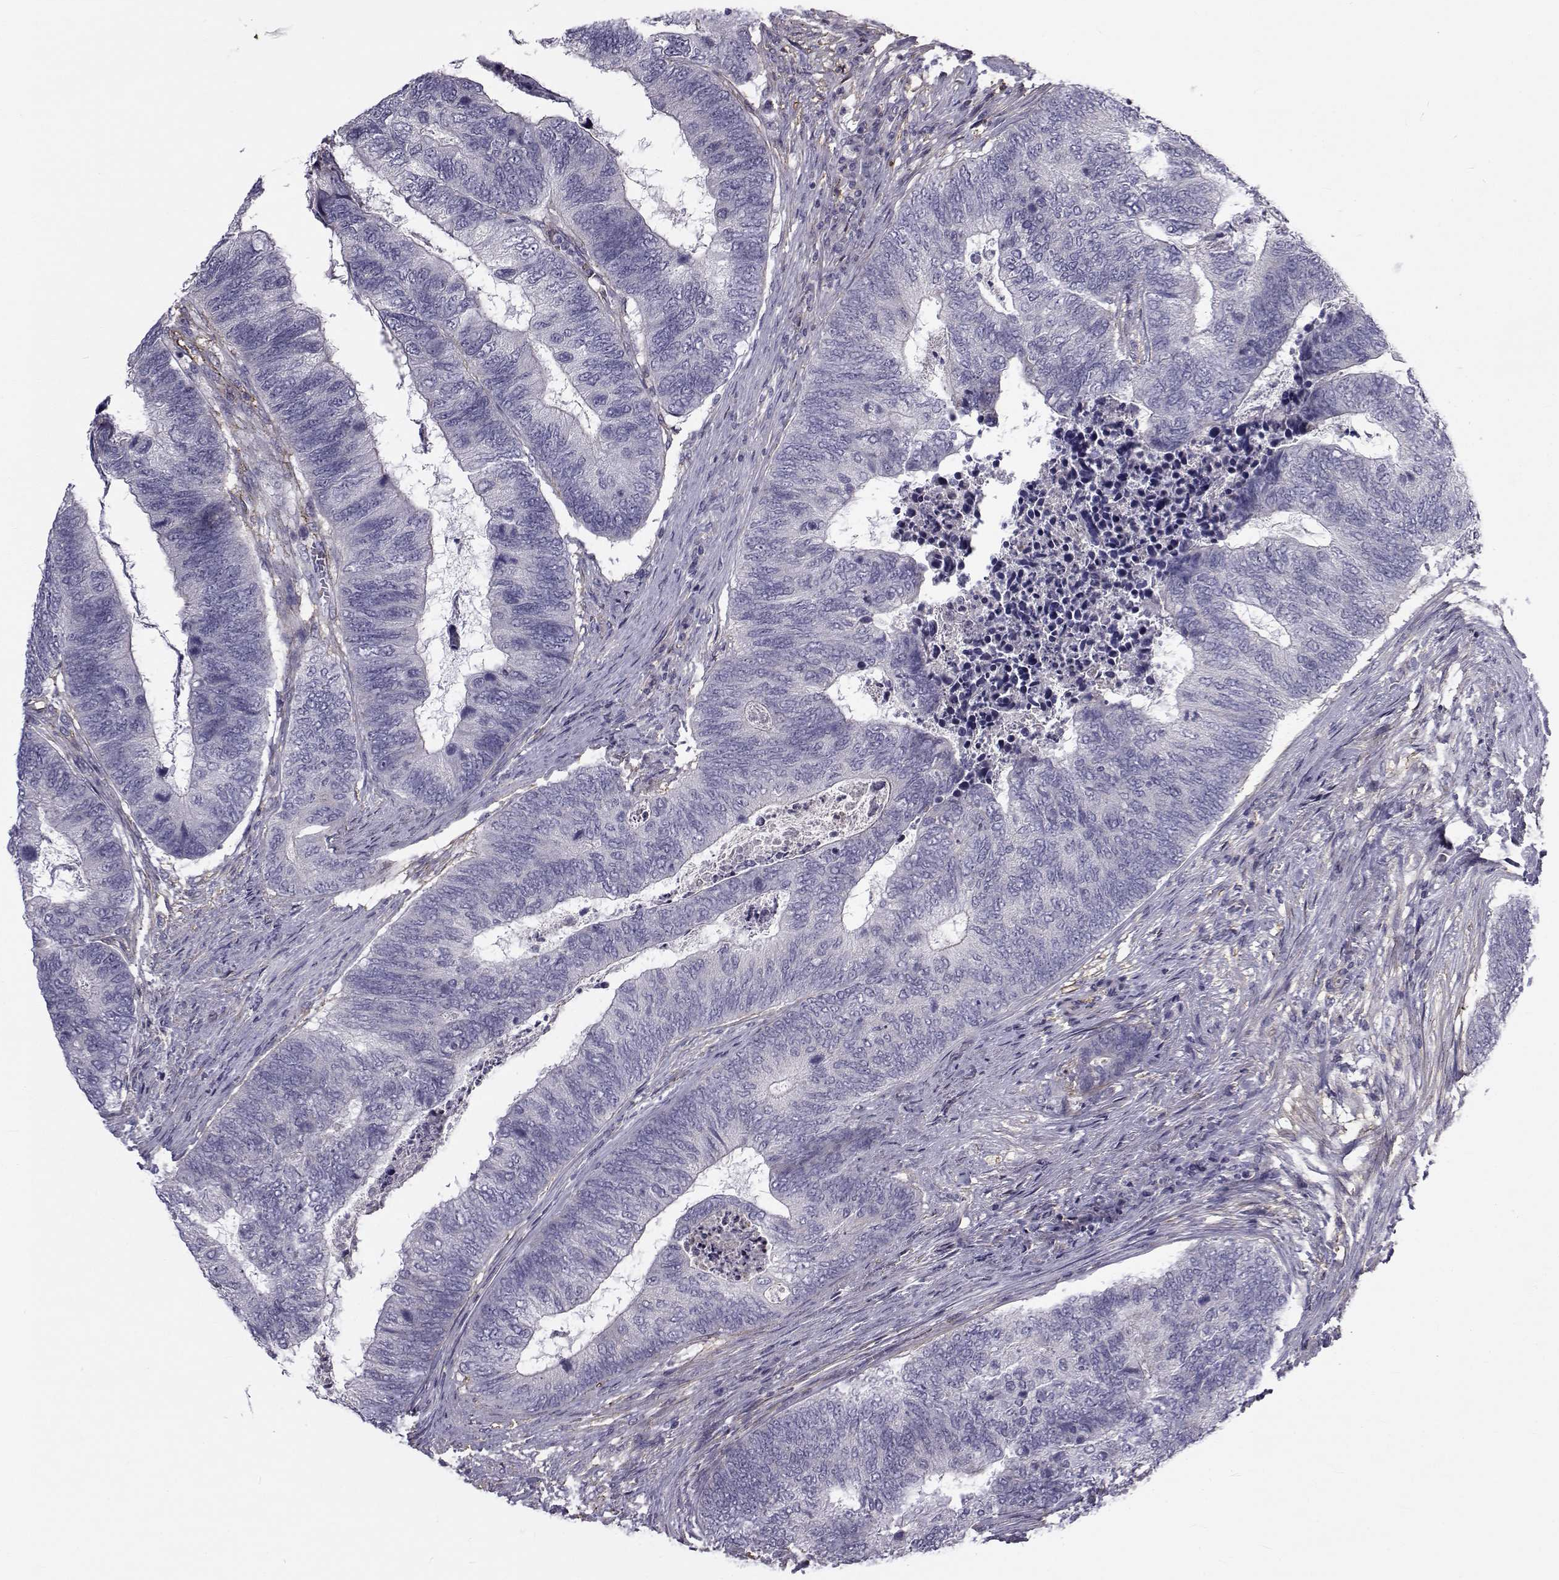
{"staining": {"intensity": "negative", "quantity": "none", "location": "none"}, "tissue": "colorectal cancer", "cell_type": "Tumor cells", "image_type": "cancer", "snomed": [{"axis": "morphology", "description": "Adenocarcinoma, NOS"}, {"axis": "topography", "description": "Colon"}], "caption": "Tumor cells show no significant protein expression in colorectal cancer (adenocarcinoma).", "gene": "LRRC27", "patient": {"sex": "female", "age": 67}}